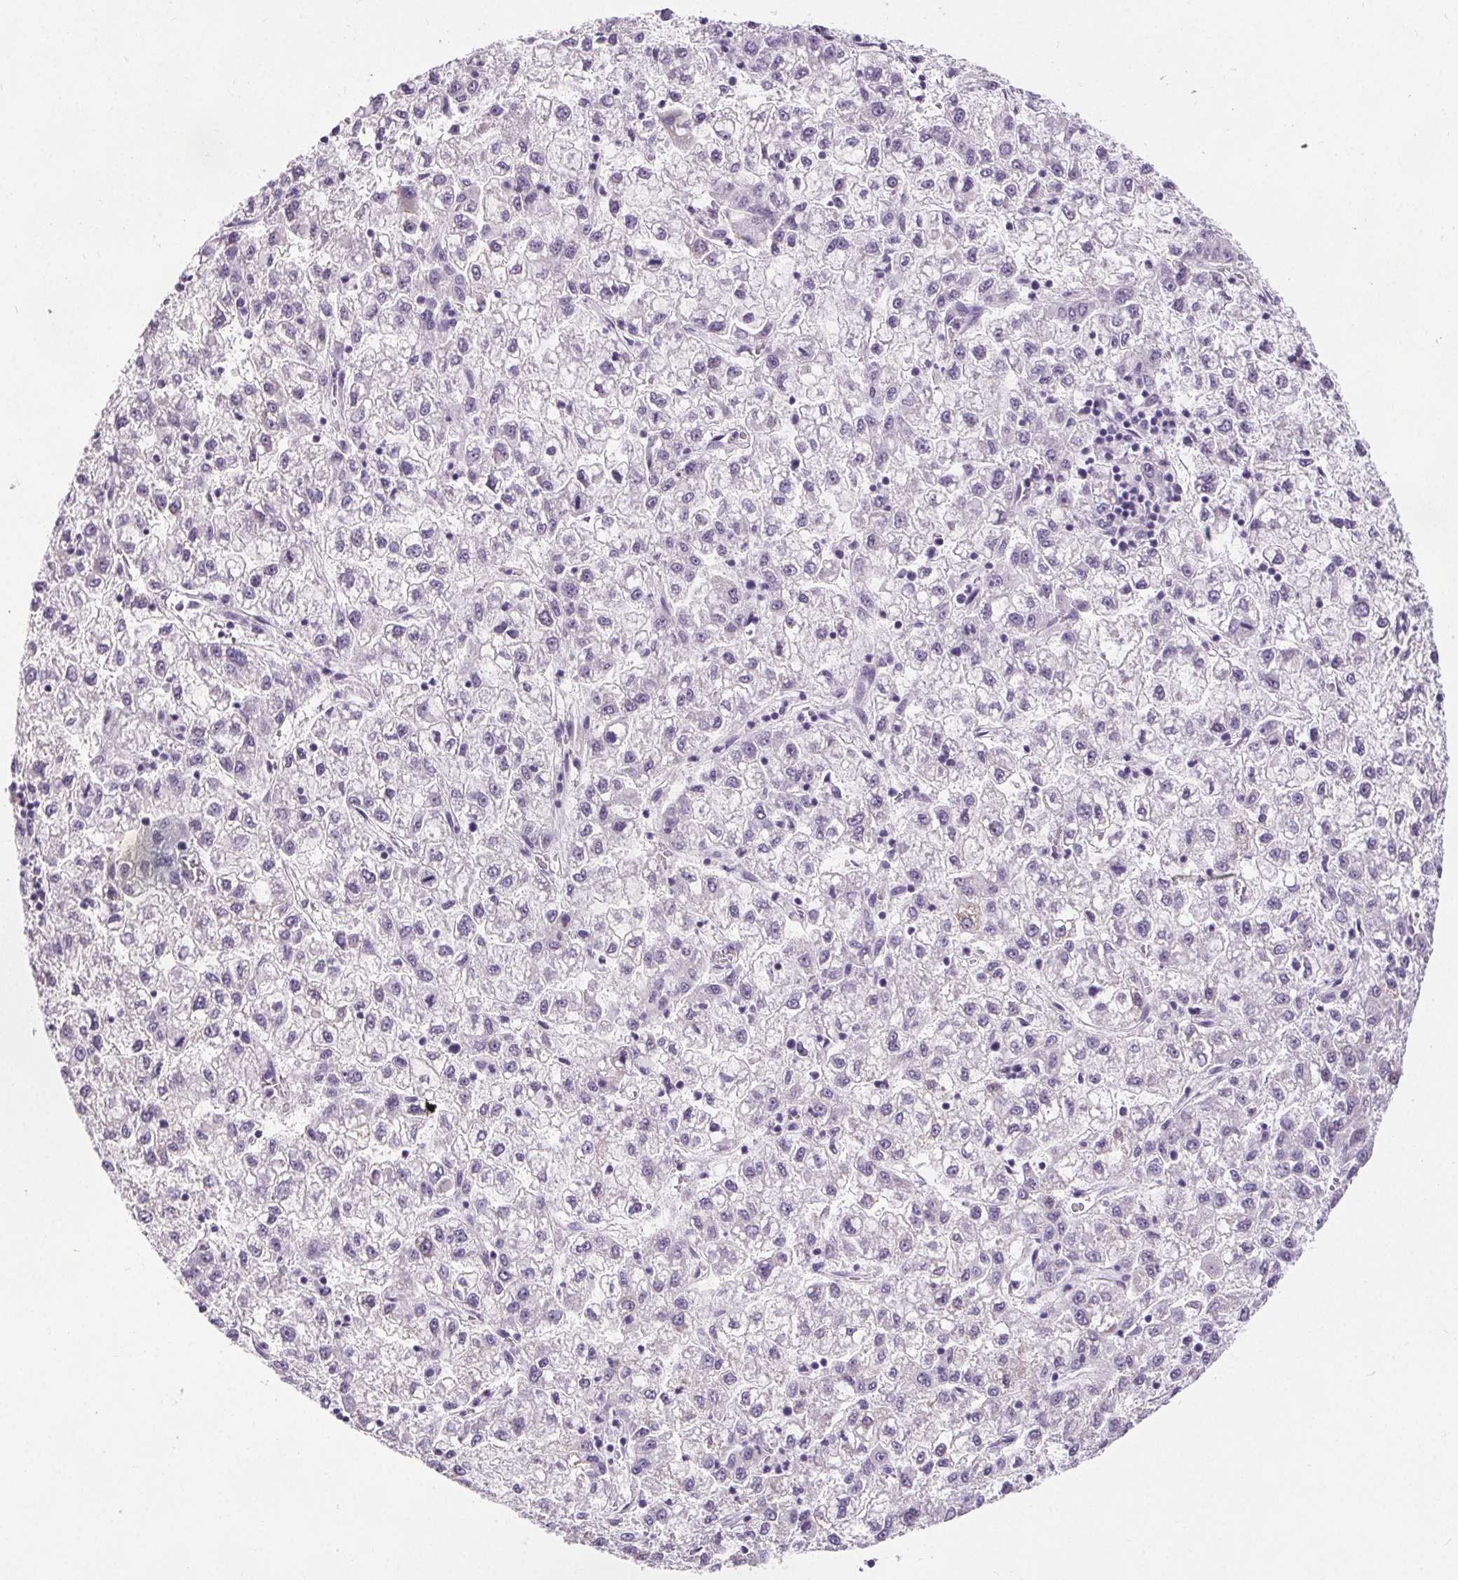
{"staining": {"intensity": "negative", "quantity": "none", "location": "none"}, "tissue": "liver cancer", "cell_type": "Tumor cells", "image_type": "cancer", "snomed": [{"axis": "morphology", "description": "Carcinoma, Hepatocellular, NOS"}, {"axis": "topography", "description": "Liver"}], "caption": "Liver cancer stained for a protein using IHC reveals no expression tumor cells.", "gene": "ELAVL2", "patient": {"sex": "male", "age": 40}}